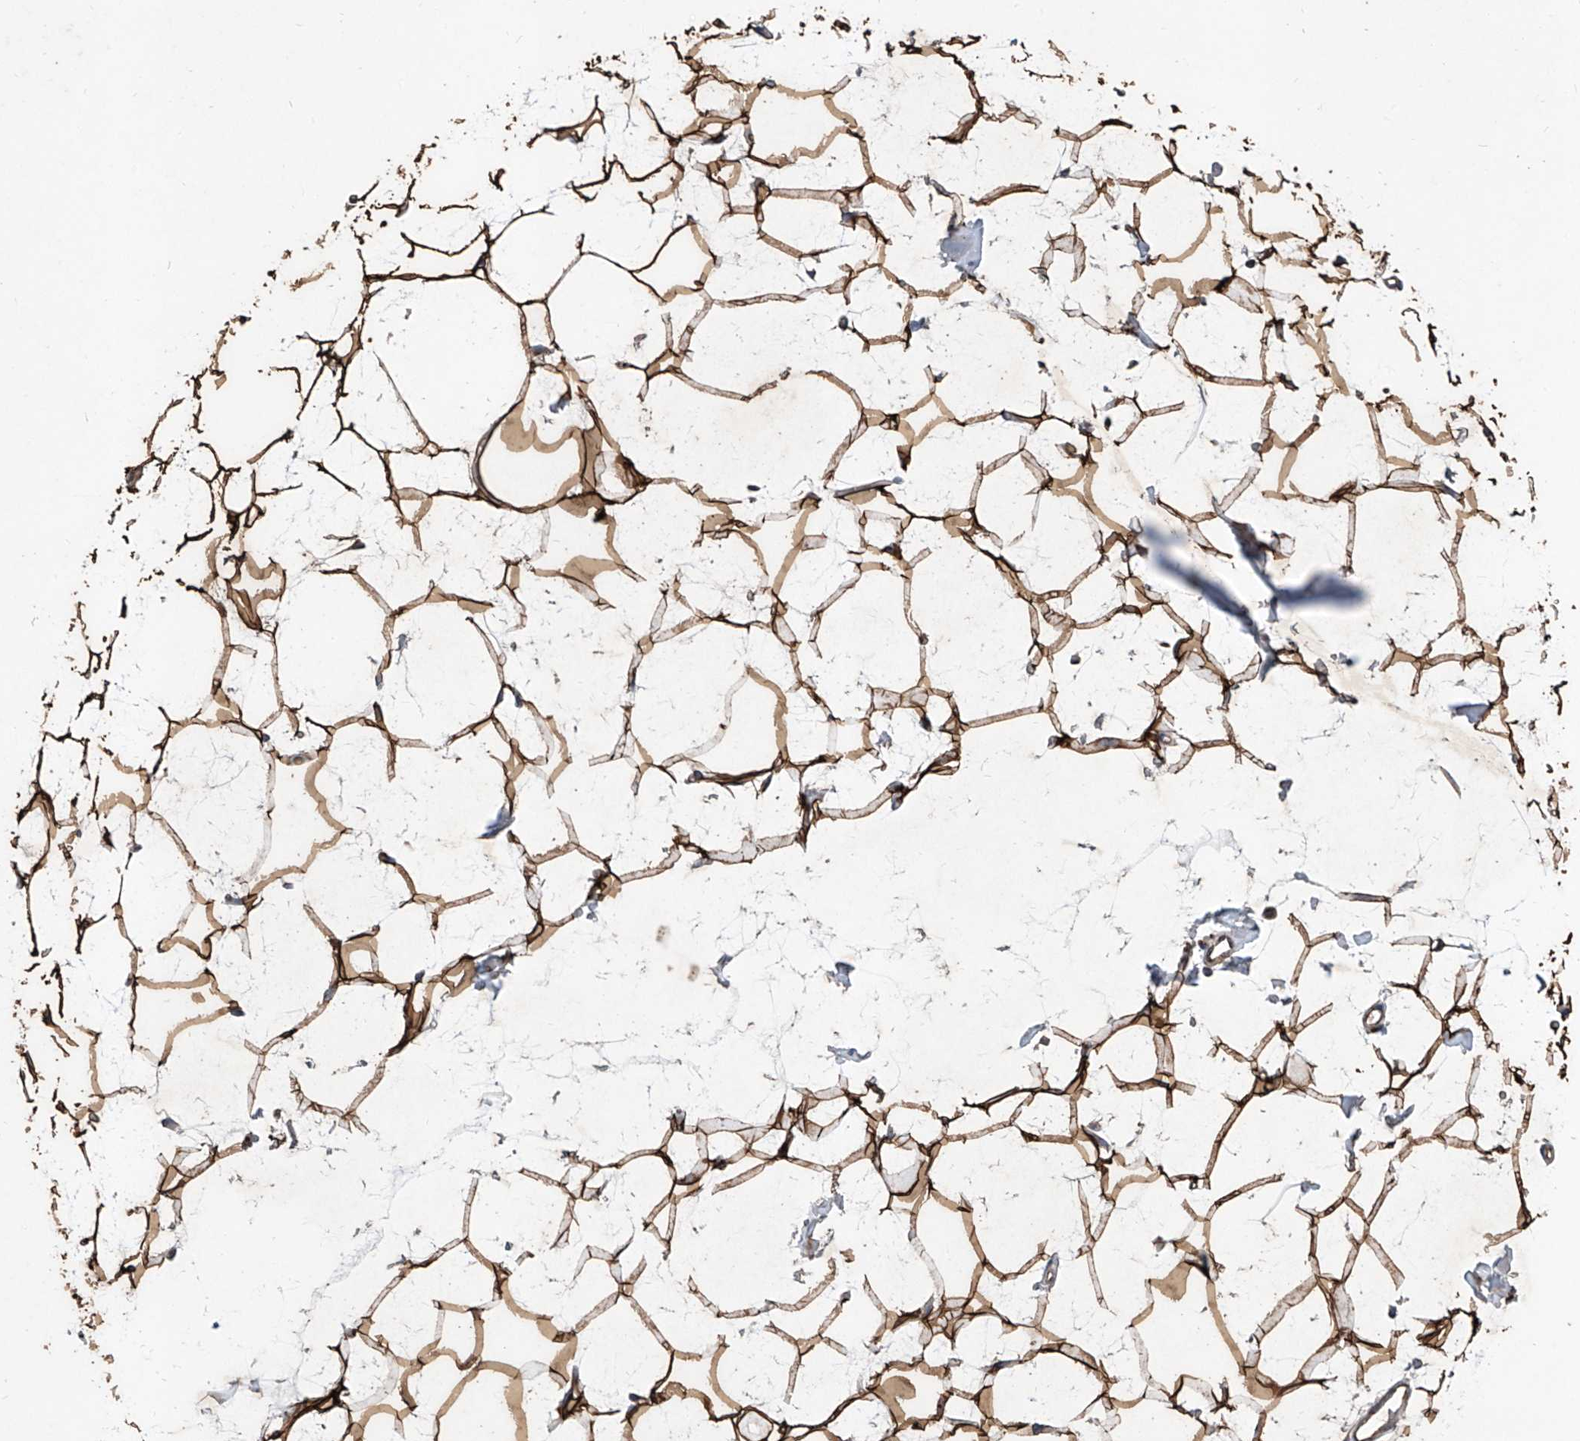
{"staining": {"intensity": "strong", "quantity": ">75%", "location": "cytoplasmic/membranous"}, "tissue": "adipose tissue", "cell_type": "Adipocytes", "image_type": "normal", "snomed": [{"axis": "morphology", "description": "Normal tissue, NOS"}, {"axis": "topography", "description": "Breast"}], "caption": "DAB (3,3'-diaminobenzidine) immunohistochemical staining of normal adipose tissue demonstrates strong cytoplasmic/membranous protein positivity in approximately >75% of adipocytes. The staining is performed using DAB brown chromogen to label protein expression. The nuclei are counter-stained blue using hematoxylin.", "gene": "ASCC3", "patient": {"sex": "female", "age": 23}}